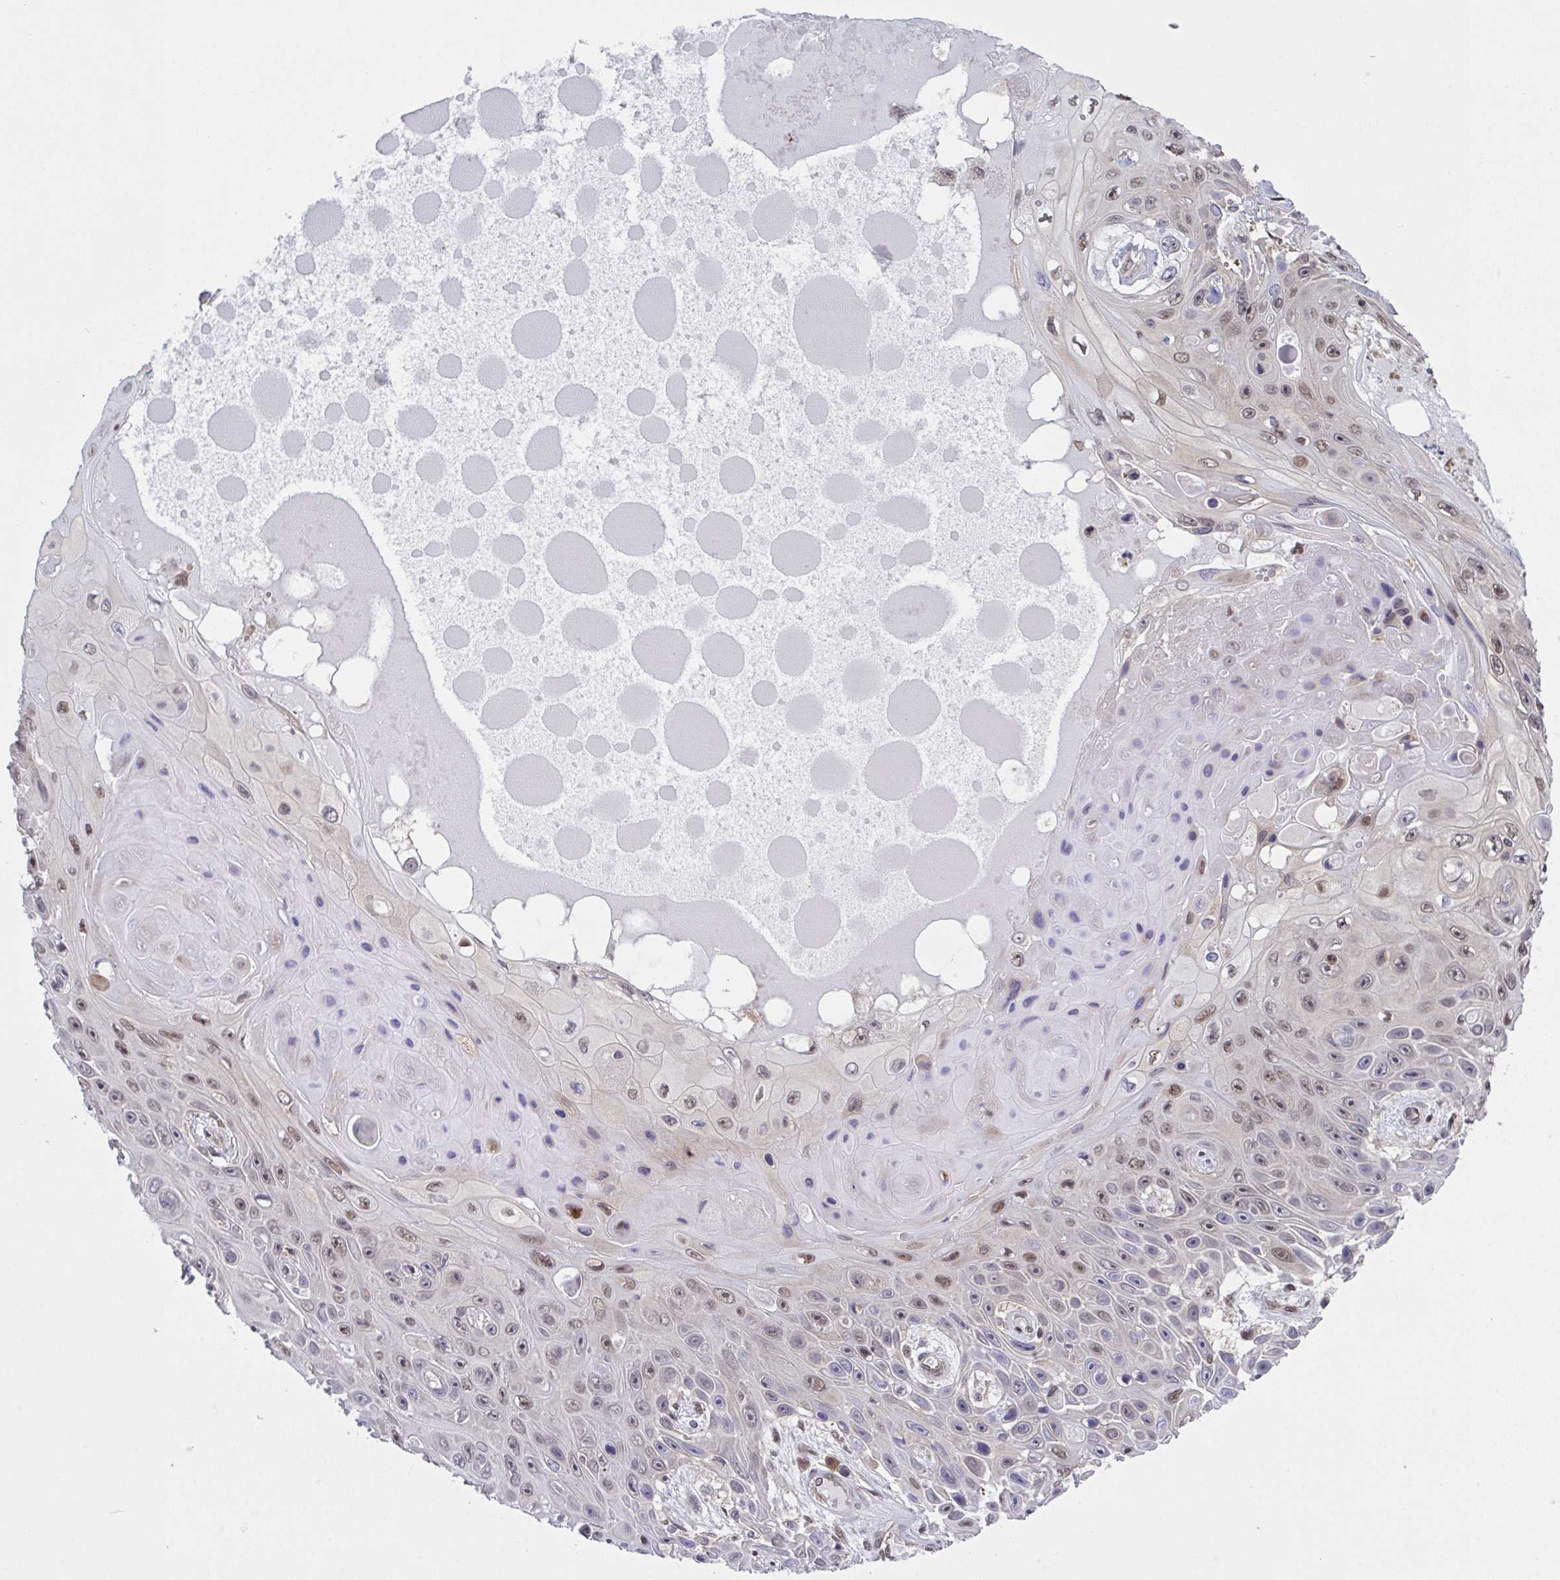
{"staining": {"intensity": "weak", "quantity": ">75%", "location": "nuclear"}, "tissue": "skin cancer", "cell_type": "Tumor cells", "image_type": "cancer", "snomed": [{"axis": "morphology", "description": "Squamous cell carcinoma, NOS"}, {"axis": "topography", "description": "Skin"}], "caption": "Immunohistochemistry (DAB (3,3'-diaminobenzidine)) staining of human skin cancer (squamous cell carcinoma) demonstrates weak nuclear protein expression in approximately >75% of tumor cells. (DAB IHC with brightfield microscopy, high magnification).", "gene": "ZNF444", "patient": {"sex": "male", "age": 82}}